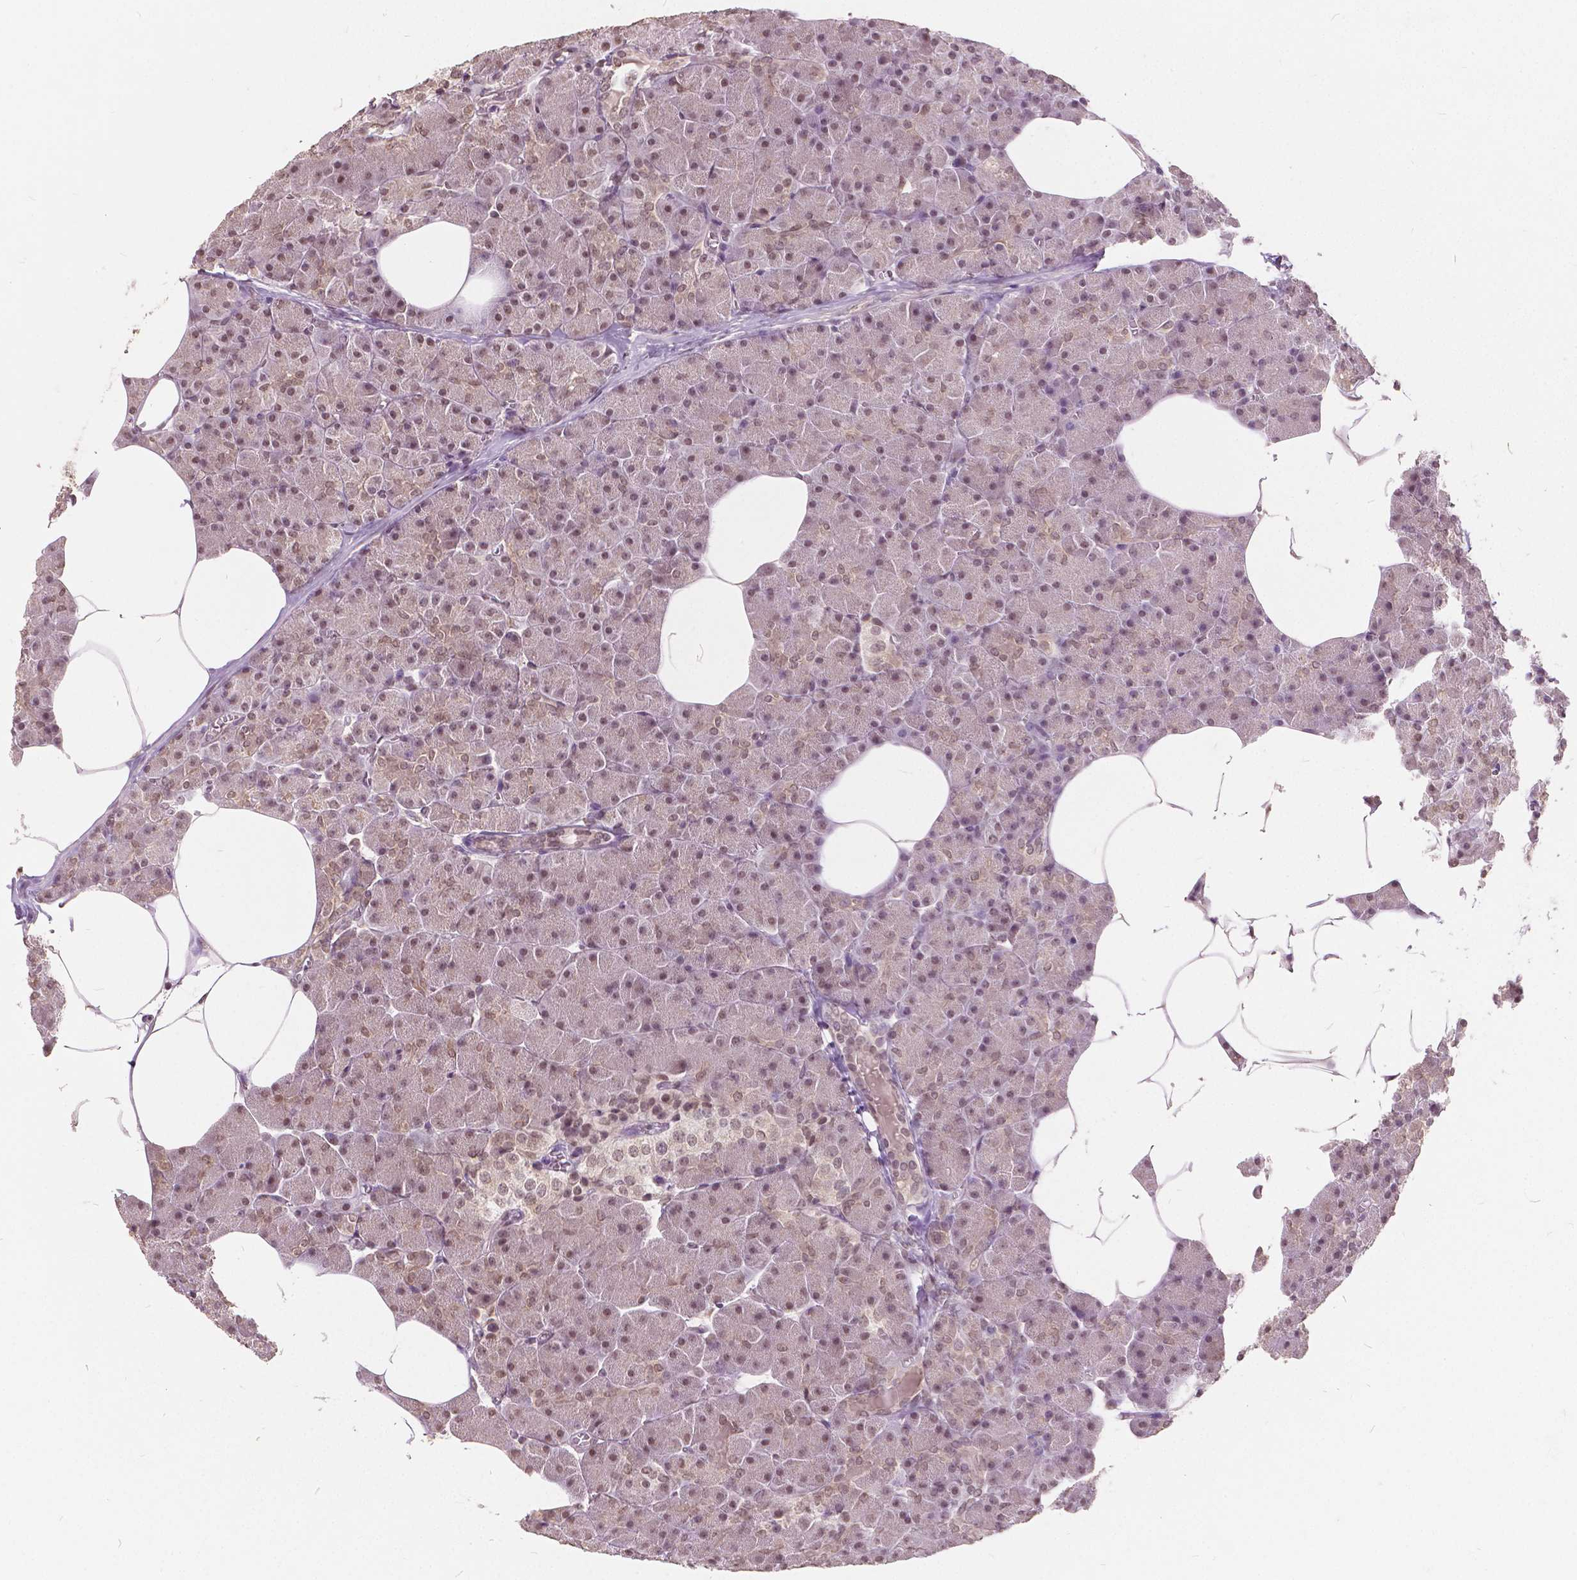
{"staining": {"intensity": "moderate", "quantity": ">75%", "location": "nuclear"}, "tissue": "pancreas", "cell_type": "Exocrine glandular cells", "image_type": "normal", "snomed": [{"axis": "morphology", "description": "Normal tissue, NOS"}, {"axis": "topography", "description": "Pancreas"}], "caption": "Immunohistochemical staining of normal pancreas reveals moderate nuclear protein positivity in approximately >75% of exocrine glandular cells.", "gene": "HOXA10", "patient": {"sex": "female", "age": 45}}